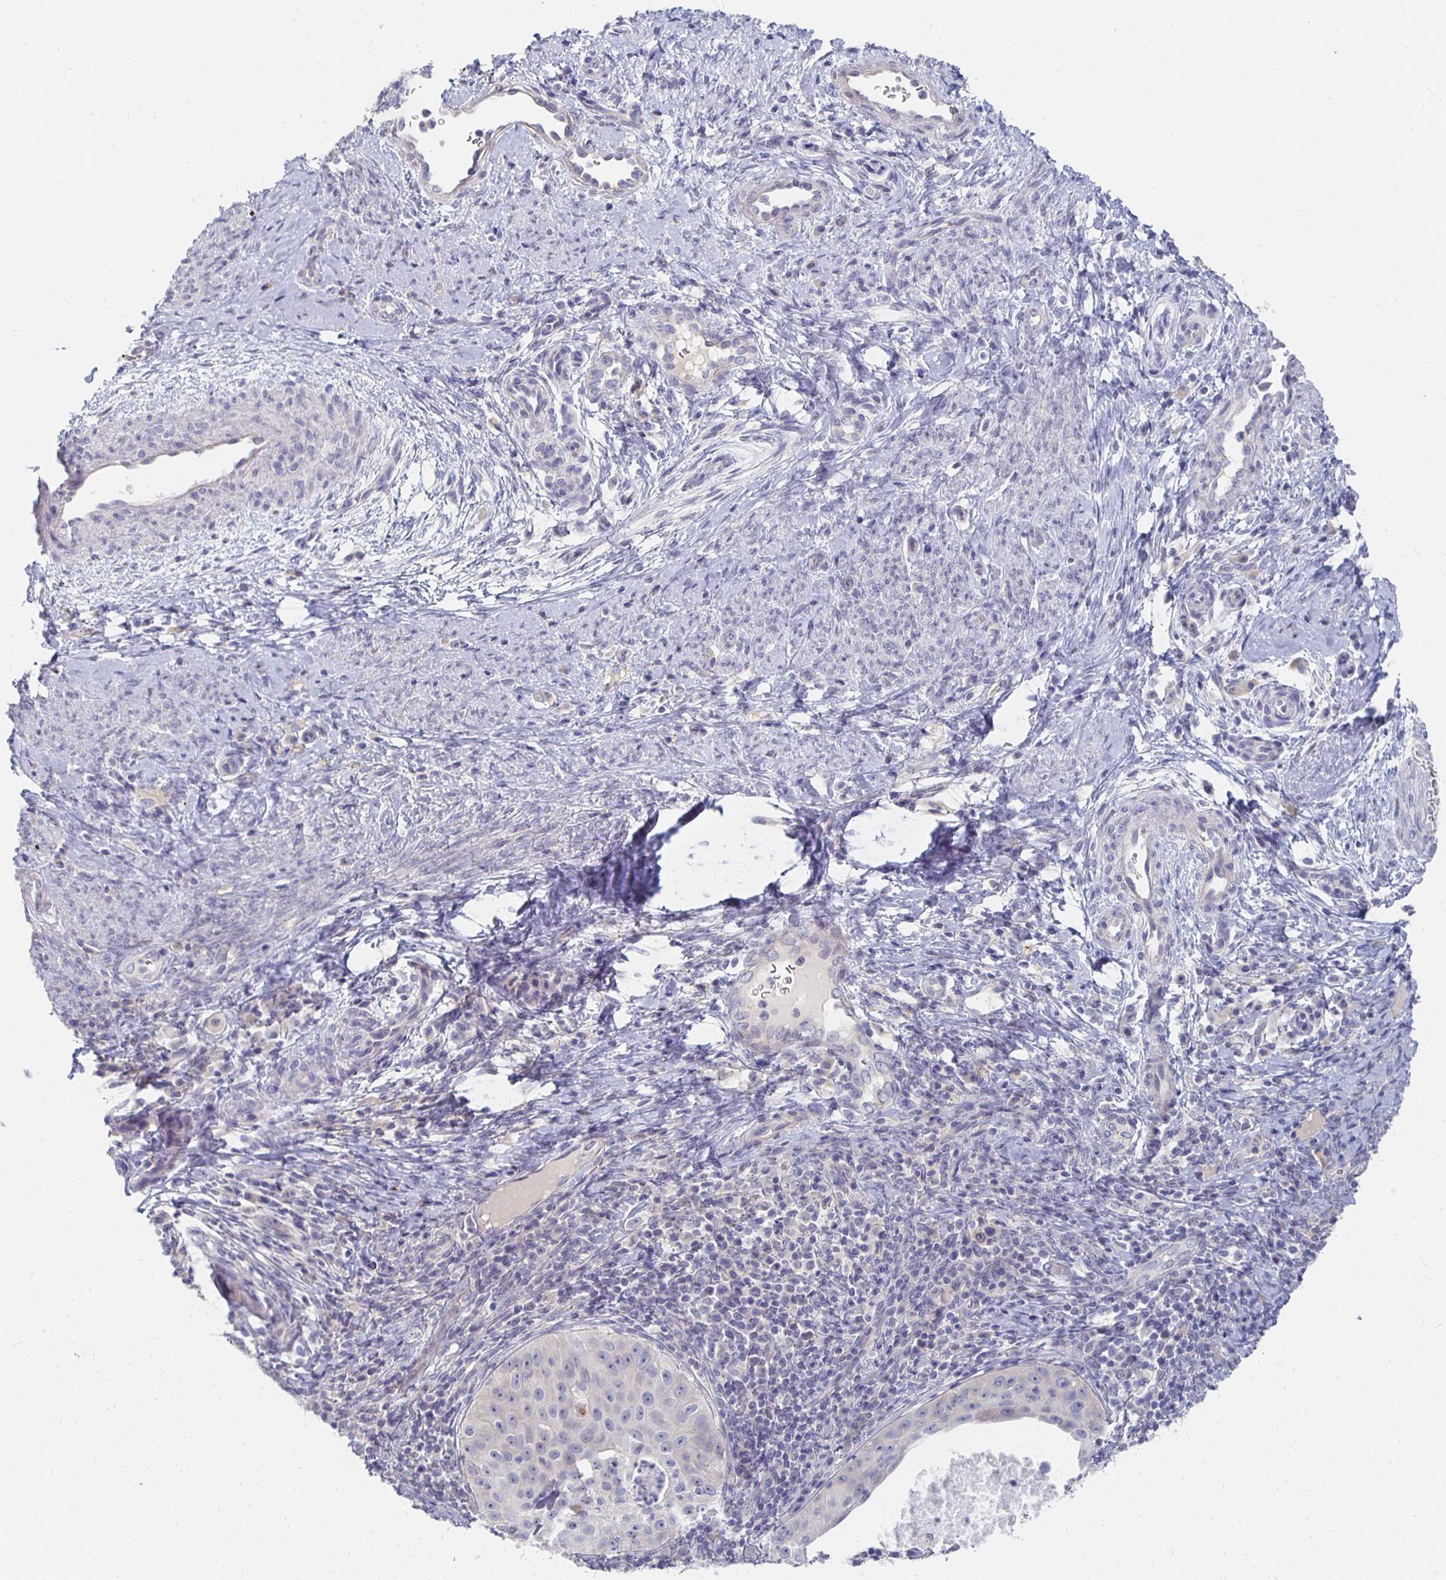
{"staining": {"intensity": "negative", "quantity": "none", "location": "none"}, "tissue": "cervical cancer", "cell_type": "Tumor cells", "image_type": "cancer", "snomed": [{"axis": "morphology", "description": "Squamous cell carcinoma, NOS"}, {"axis": "topography", "description": "Cervix"}], "caption": "Immunohistochemical staining of squamous cell carcinoma (cervical) exhibits no significant staining in tumor cells.", "gene": "FKRP", "patient": {"sex": "female", "age": 30}}